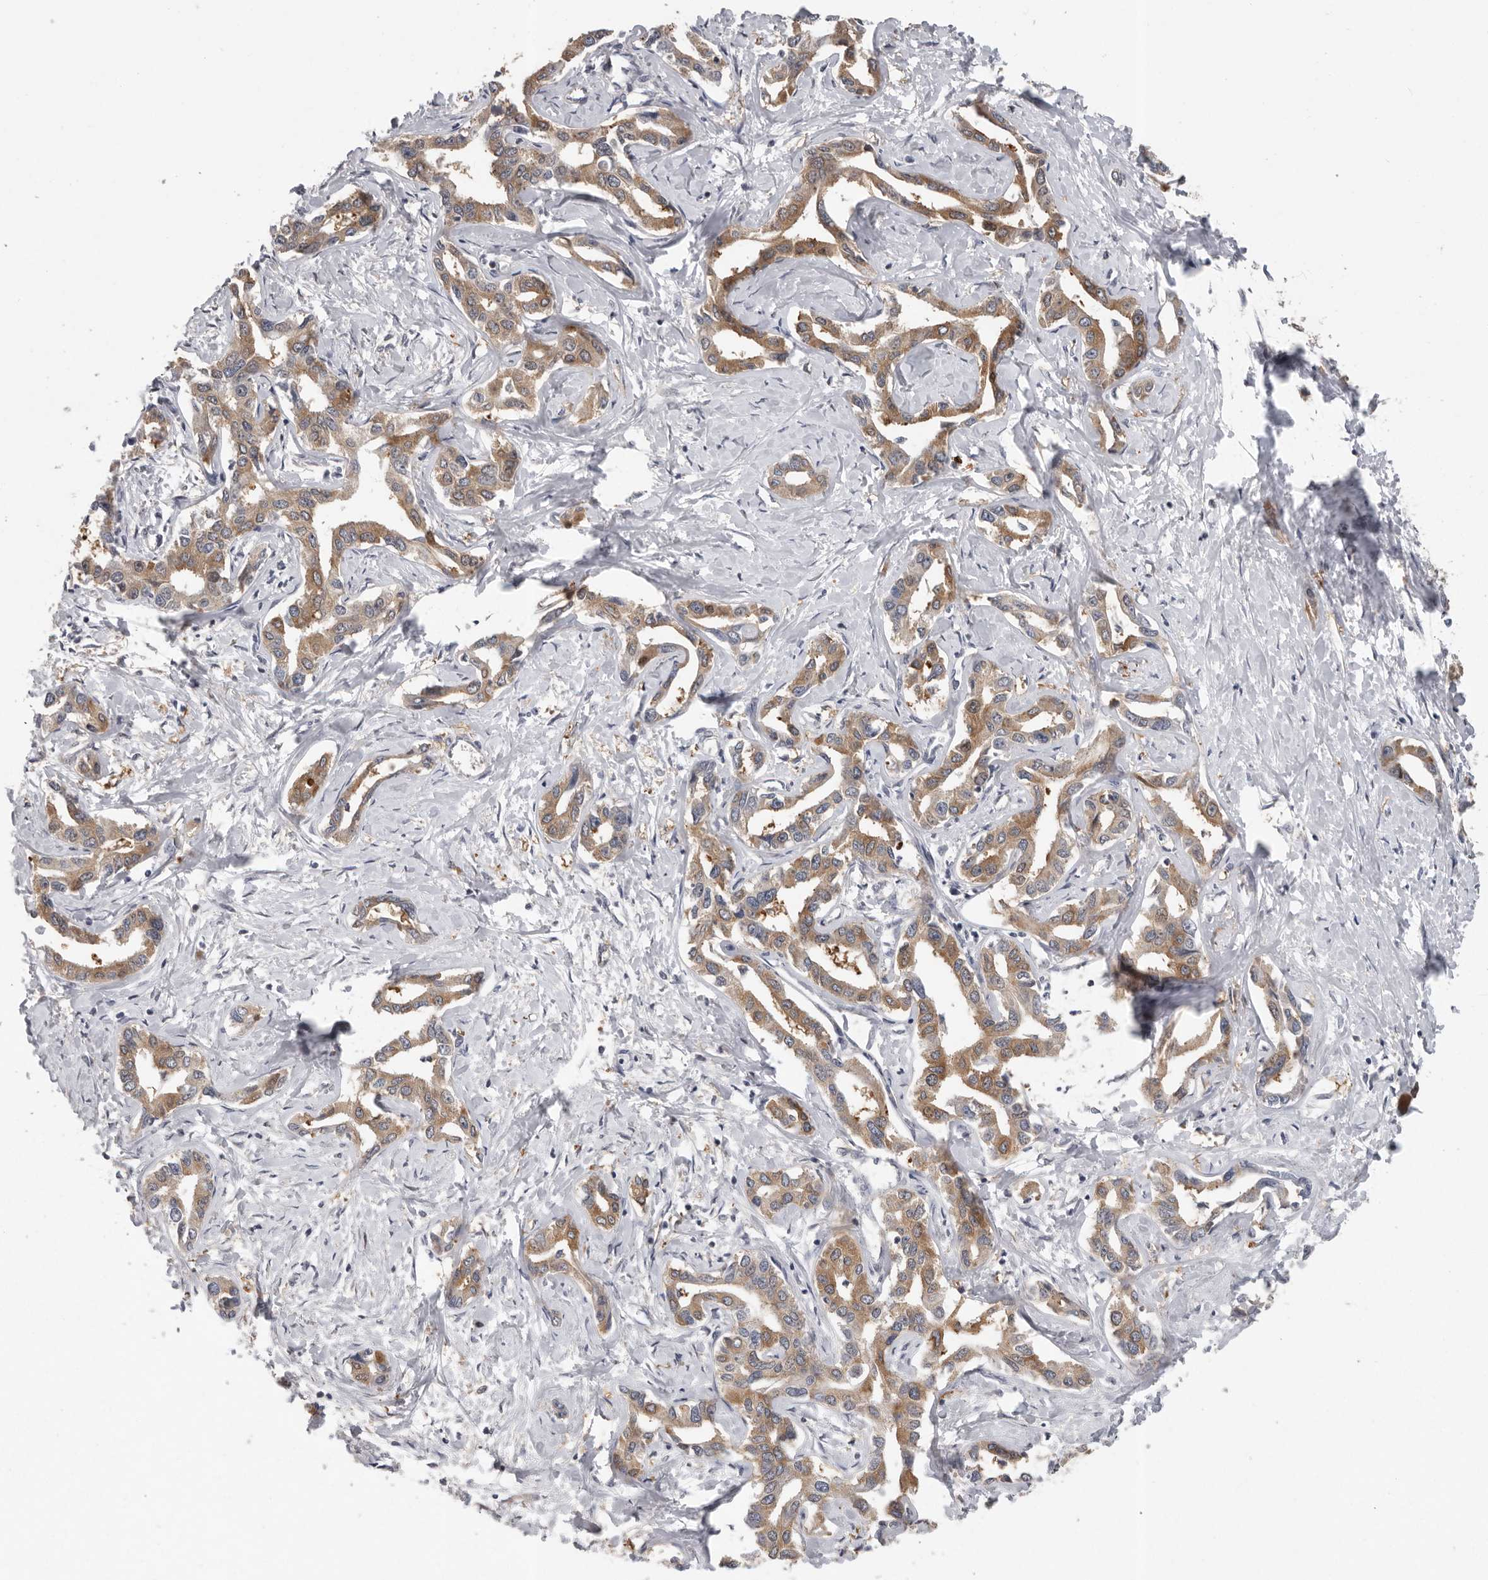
{"staining": {"intensity": "moderate", "quantity": ">75%", "location": "cytoplasmic/membranous"}, "tissue": "liver cancer", "cell_type": "Tumor cells", "image_type": "cancer", "snomed": [{"axis": "morphology", "description": "Cholangiocarcinoma"}, {"axis": "topography", "description": "Liver"}], "caption": "An immunohistochemistry micrograph of neoplastic tissue is shown. Protein staining in brown highlights moderate cytoplasmic/membranous positivity in liver cholangiocarcinoma within tumor cells.", "gene": "RALGPS2", "patient": {"sex": "male", "age": 59}}